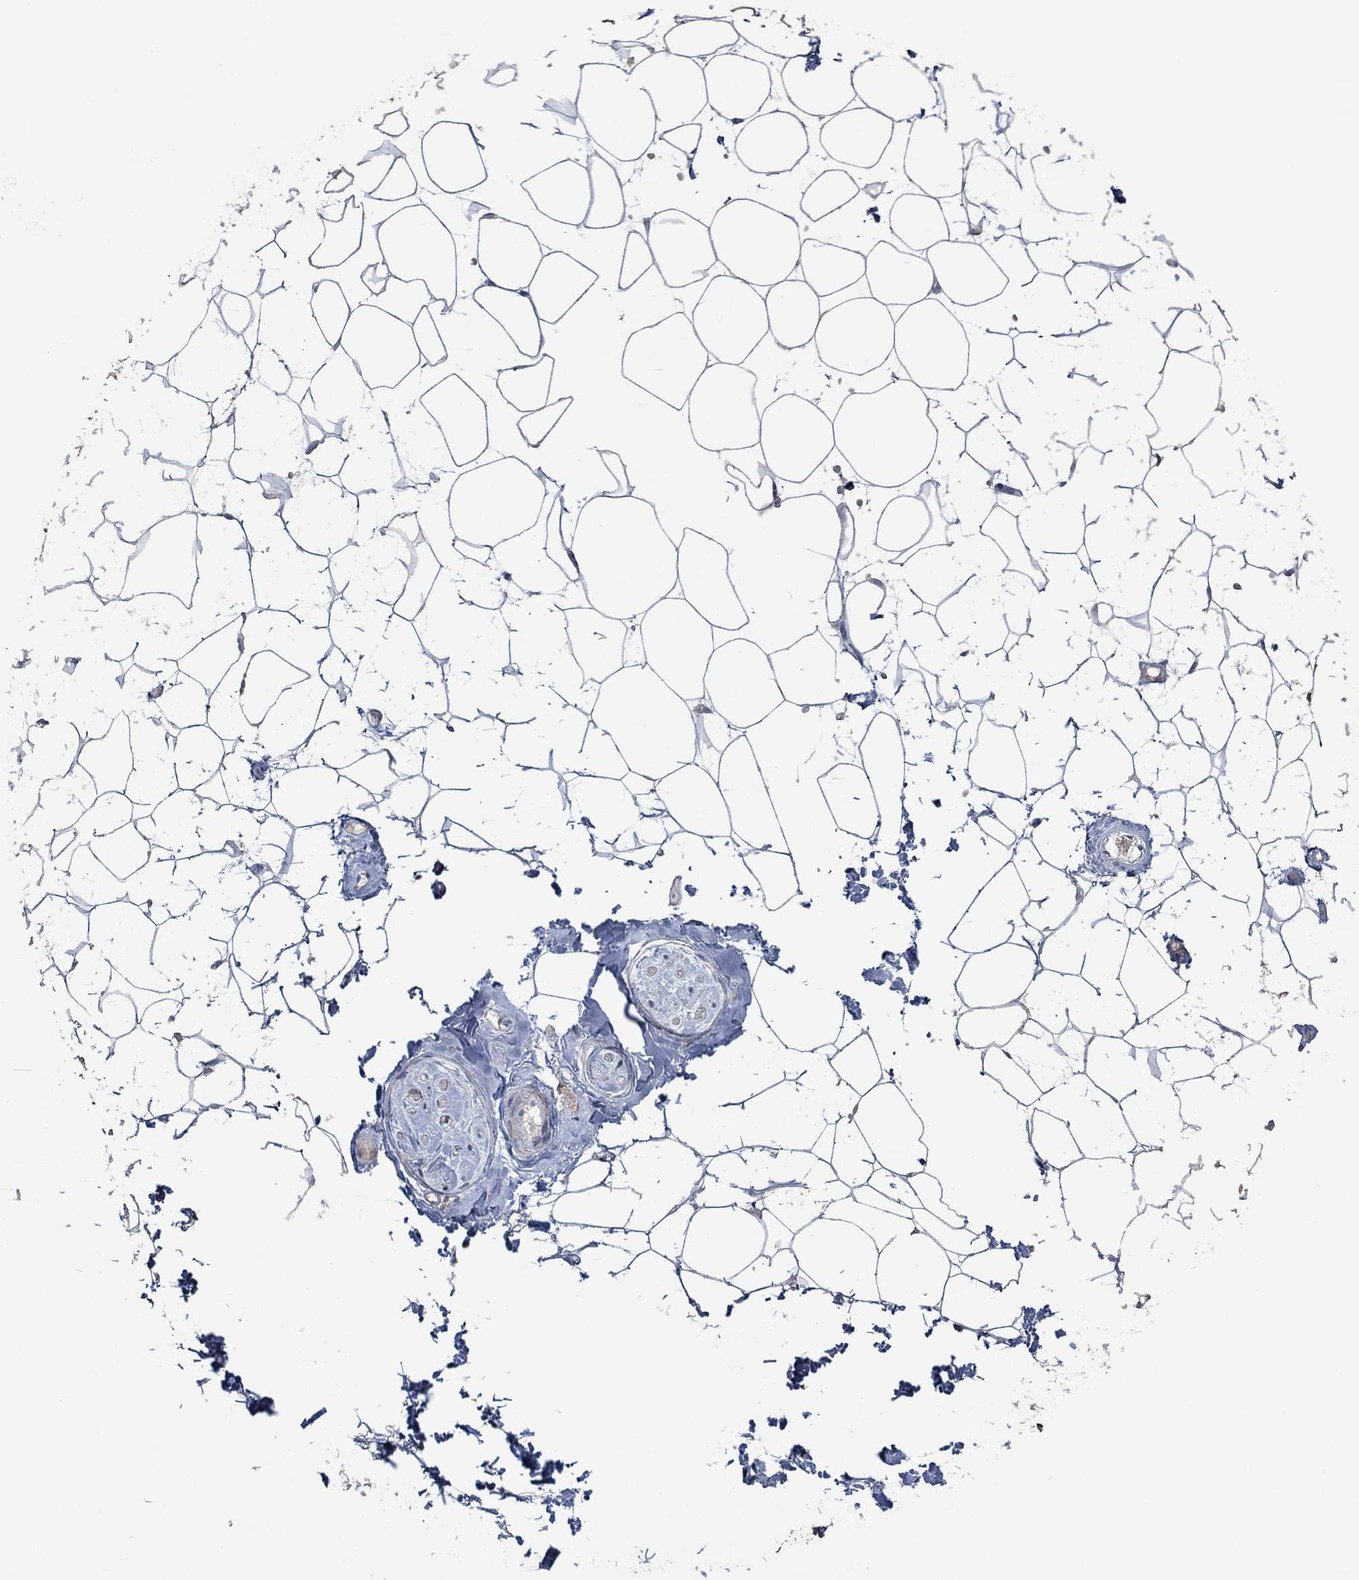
{"staining": {"intensity": "negative", "quantity": "none", "location": "none"}, "tissue": "adipose tissue", "cell_type": "Adipocytes", "image_type": "normal", "snomed": [{"axis": "morphology", "description": "Normal tissue, NOS"}, {"axis": "topography", "description": "Skin"}, {"axis": "topography", "description": "Peripheral nerve tissue"}], "caption": "Immunohistochemistry (IHC) image of unremarkable adipose tissue stained for a protein (brown), which demonstrates no expression in adipocytes.", "gene": "MTHFR", "patient": {"sex": "female", "age": 56}}